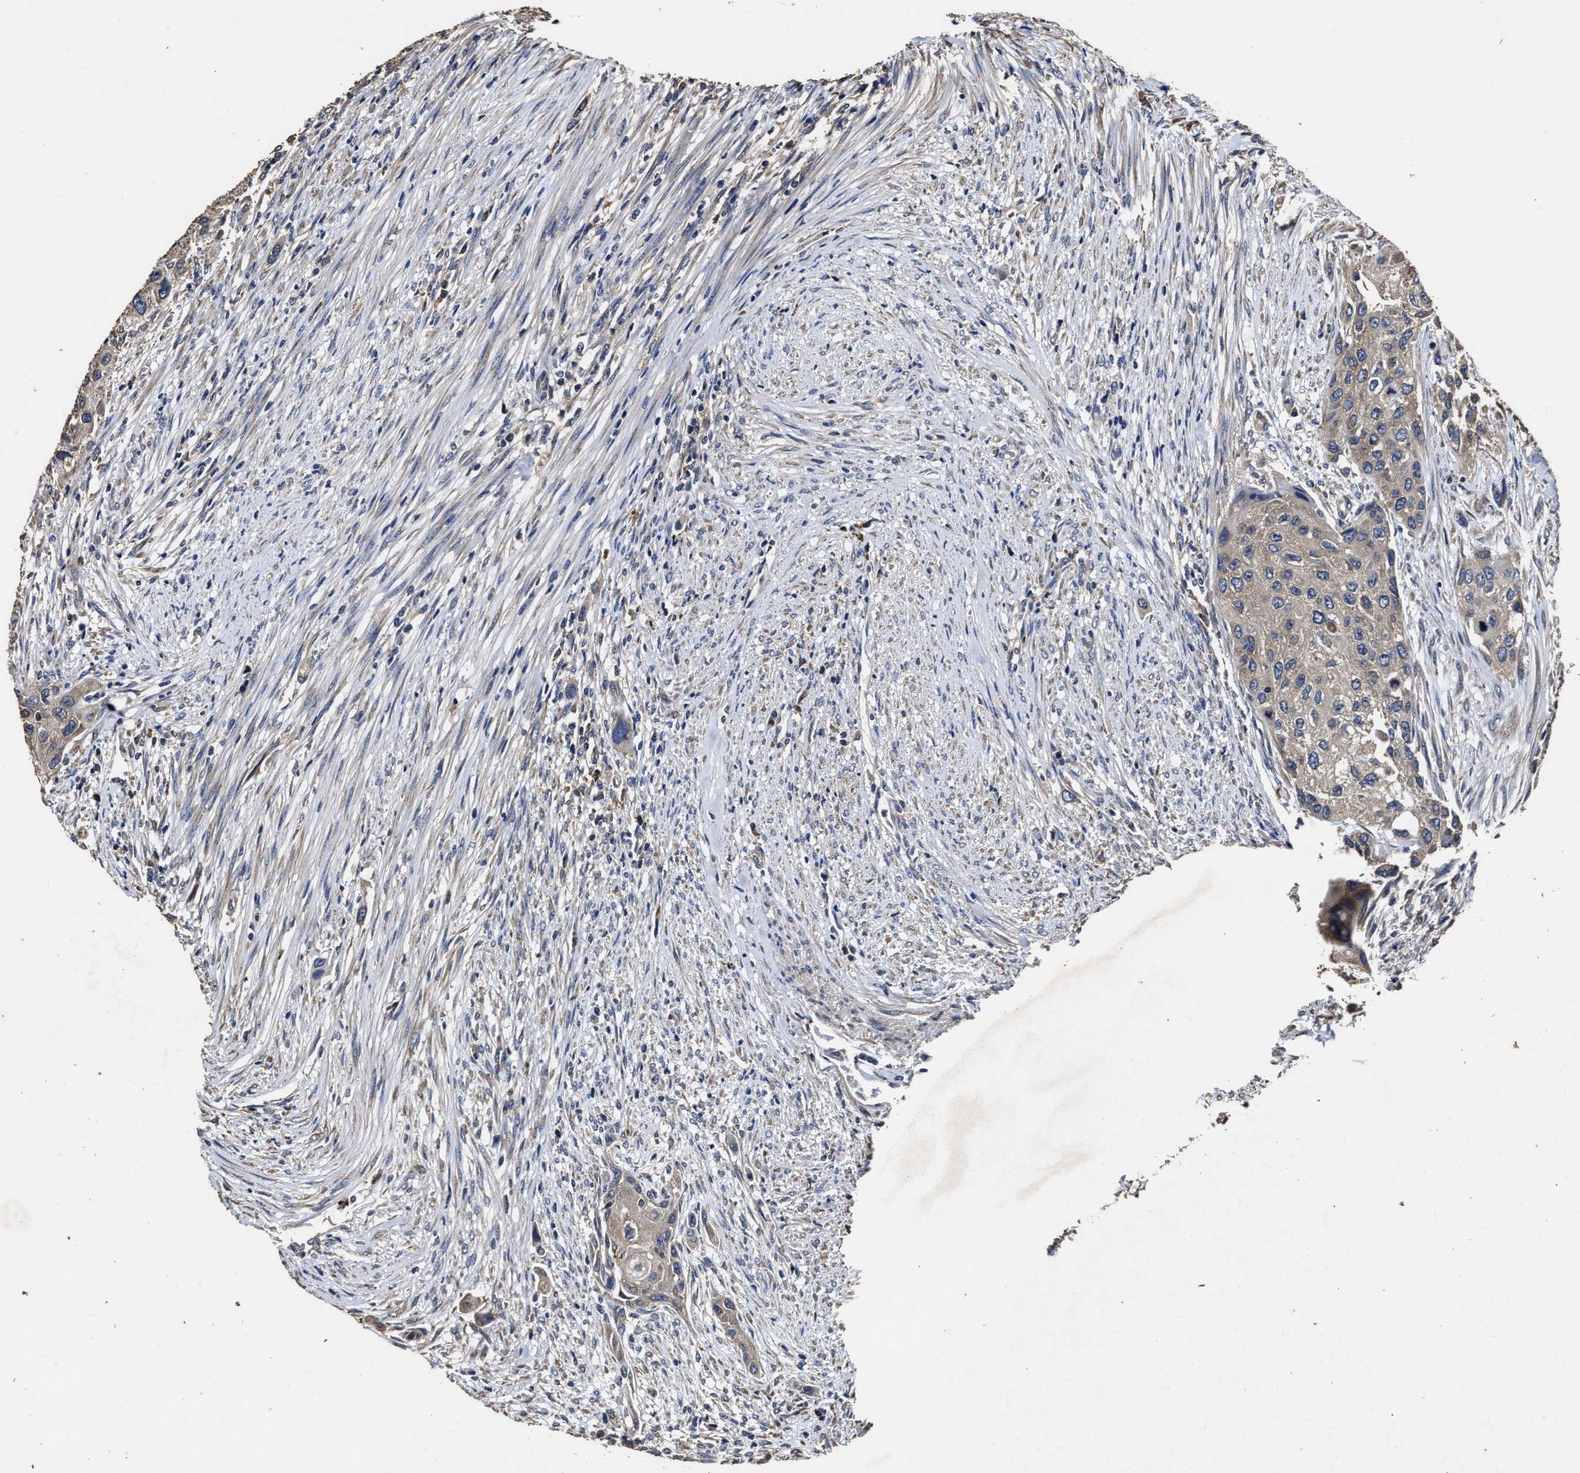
{"staining": {"intensity": "weak", "quantity": ">75%", "location": "cytoplasmic/membranous"}, "tissue": "urothelial cancer", "cell_type": "Tumor cells", "image_type": "cancer", "snomed": [{"axis": "morphology", "description": "Urothelial carcinoma, High grade"}, {"axis": "topography", "description": "Urinary bladder"}], "caption": "Protein staining displays weak cytoplasmic/membranous expression in about >75% of tumor cells in urothelial cancer.", "gene": "PPM1K", "patient": {"sex": "female", "age": 56}}